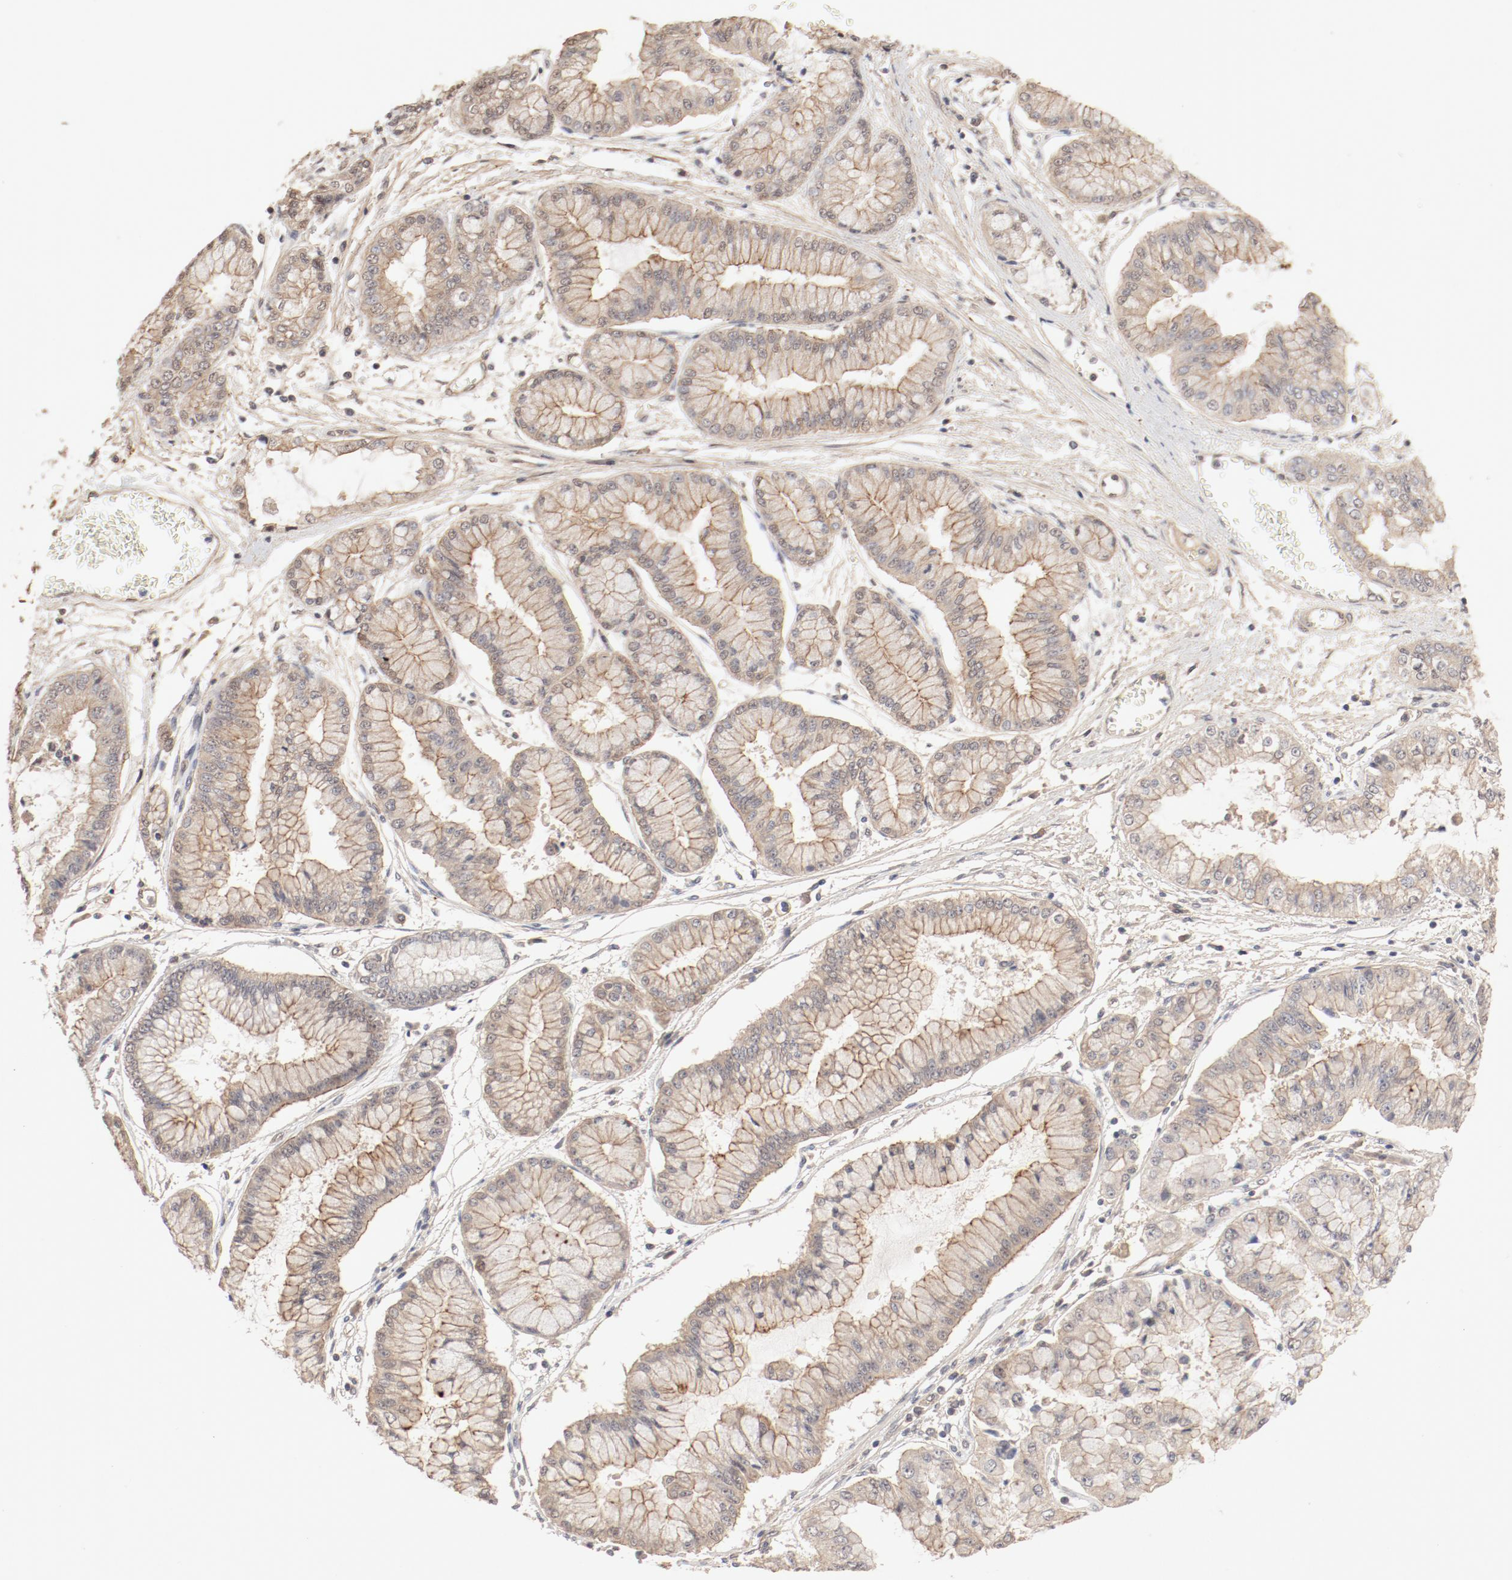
{"staining": {"intensity": "moderate", "quantity": ">75%", "location": "cytoplasmic/membranous"}, "tissue": "liver cancer", "cell_type": "Tumor cells", "image_type": "cancer", "snomed": [{"axis": "morphology", "description": "Cholangiocarcinoma"}, {"axis": "topography", "description": "Liver"}], "caption": "A micrograph showing moderate cytoplasmic/membranous staining in approximately >75% of tumor cells in liver cholangiocarcinoma, as visualized by brown immunohistochemical staining.", "gene": "IL3RA", "patient": {"sex": "female", "age": 79}}